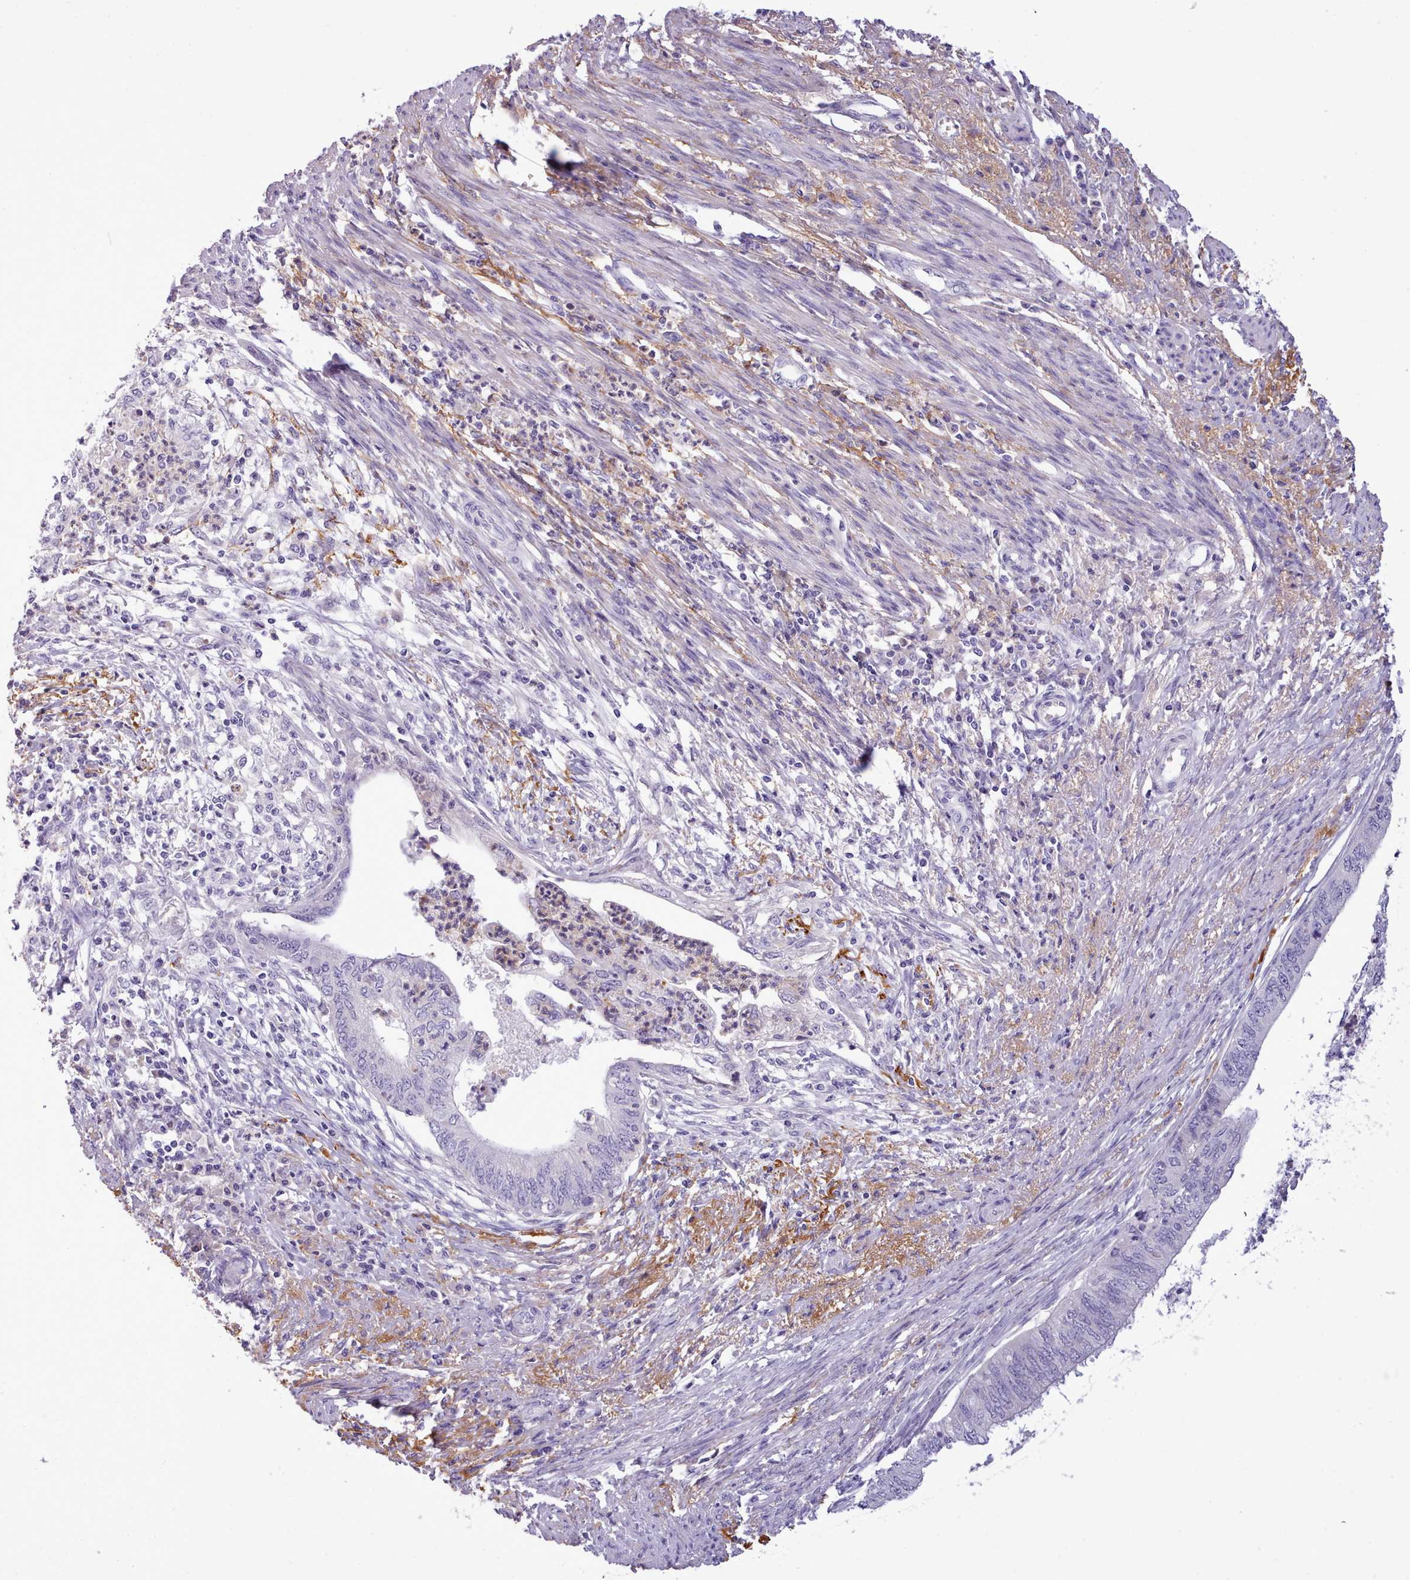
{"staining": {"intensity": "negative", "quantity": "none", "location": "none"}, "tissue": "endometrial cancer", "cell_type": "Tumor cells", "image_type": "cancer", "snomed": [{"axis": "morphology", "description": "Adenocarcinoma, NOS"}, {"axis": "topography", "description": "Endometrium"}], "caption": "Immunohistochemistry of endometrial cancer exhibits no expression in tumor cells. The staining is performed using DAB brown chromogen with nuclei counter-stained in using hematoxylin.", "gene": "CYP2A13", "patient": {"sex": "female", "age": 68}}